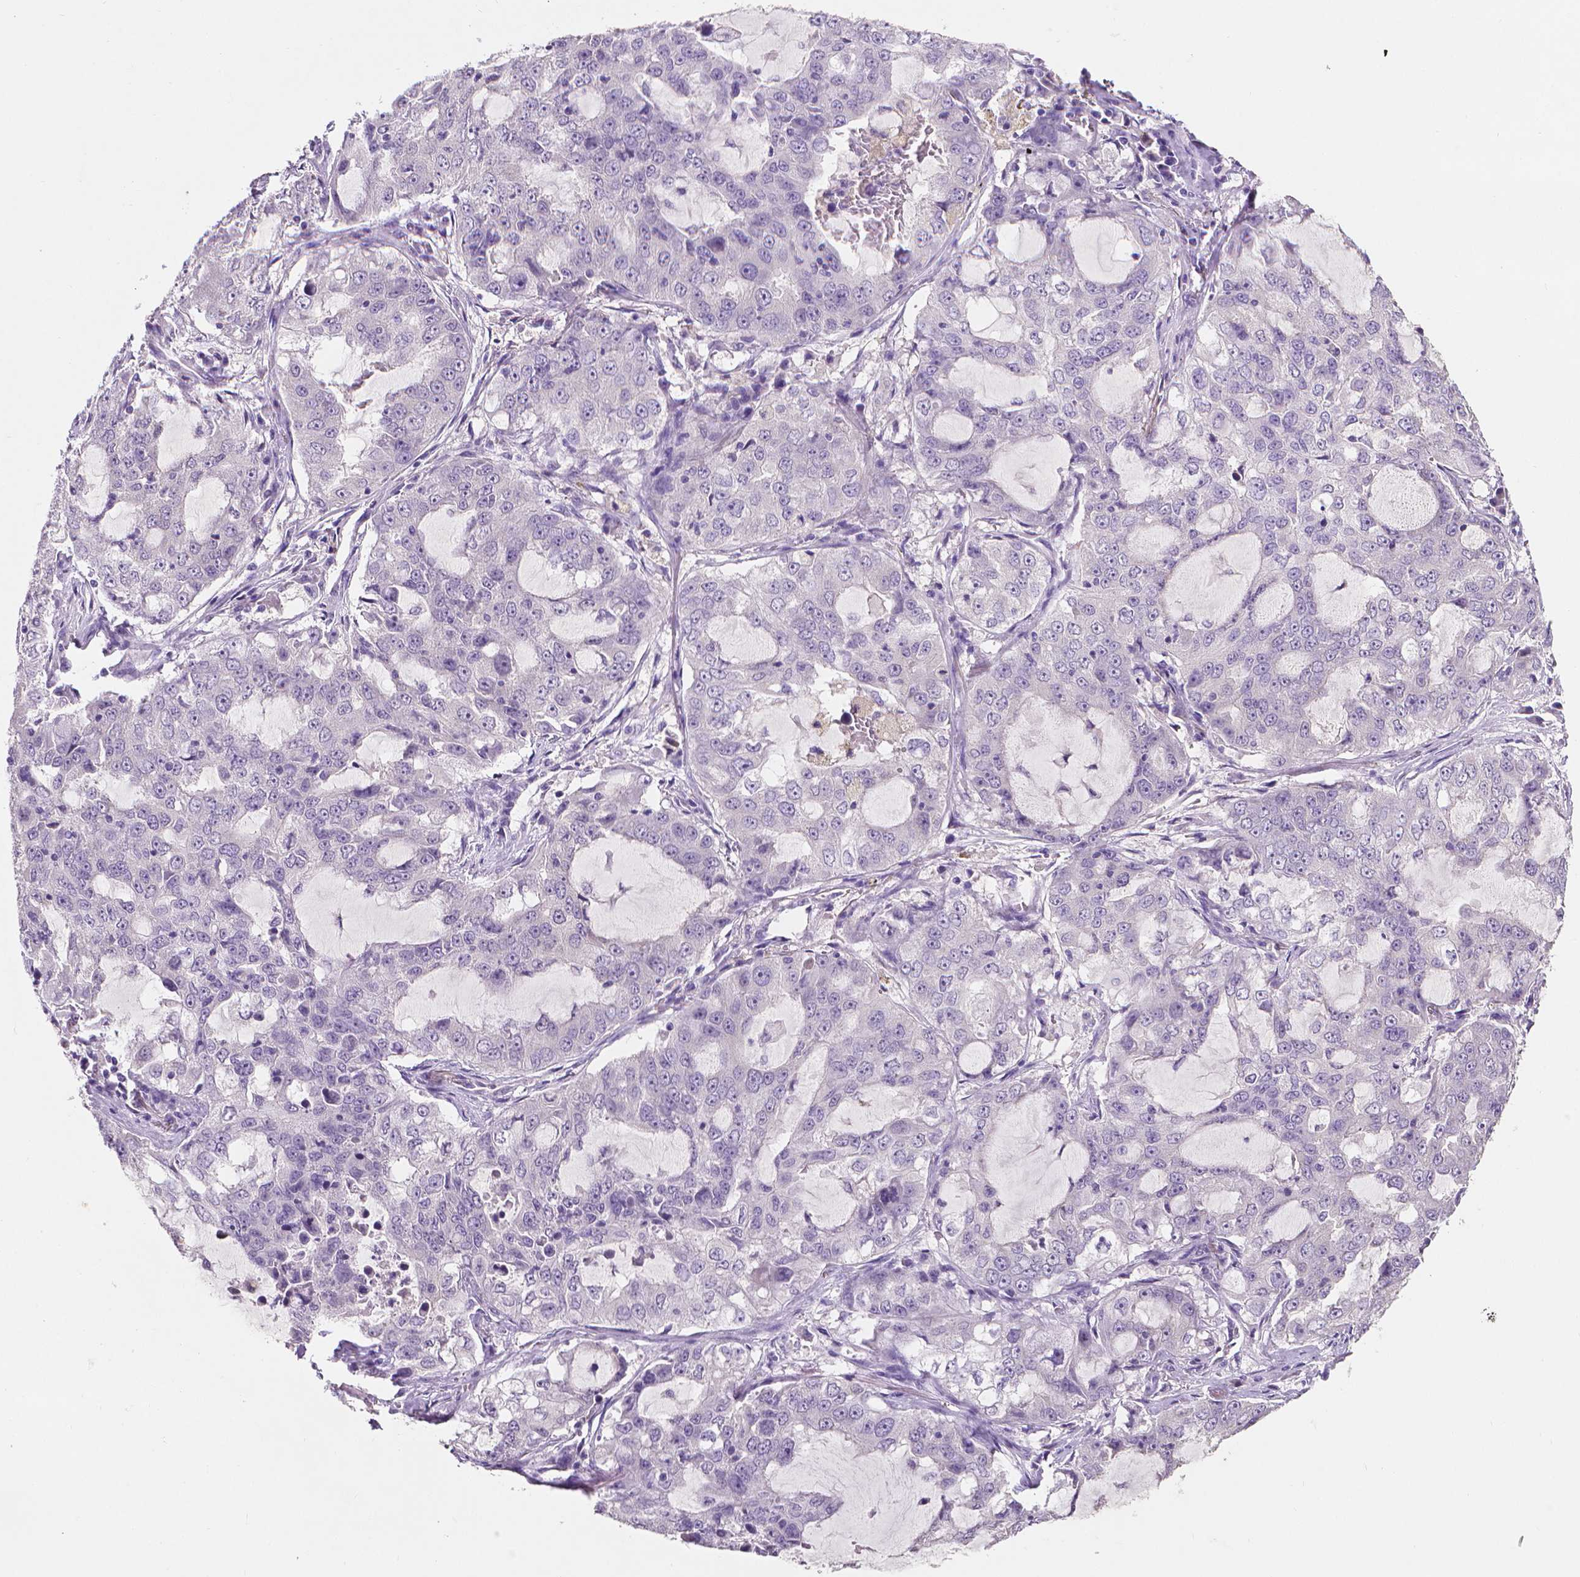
{"staining": {"intensity": "negative", "quantity": "none", "location": "none"}, "tissue": "lung cancer", "cell_type": "Tumor cells", "image_type": "cancer", "snomed": [{"axis": "morphology", "description": "Adenocarcinoma, NOS"}, {"axis": "topography", "description": "Lung"}], "caption": "High power microscopy image of an immunohistochemistry (IHC) micrograph of lung adenocarcinoma, revealing no significant expression in tumor cells.", "gene": "FASN", "patient": {"sex": "female", "age": 61}}